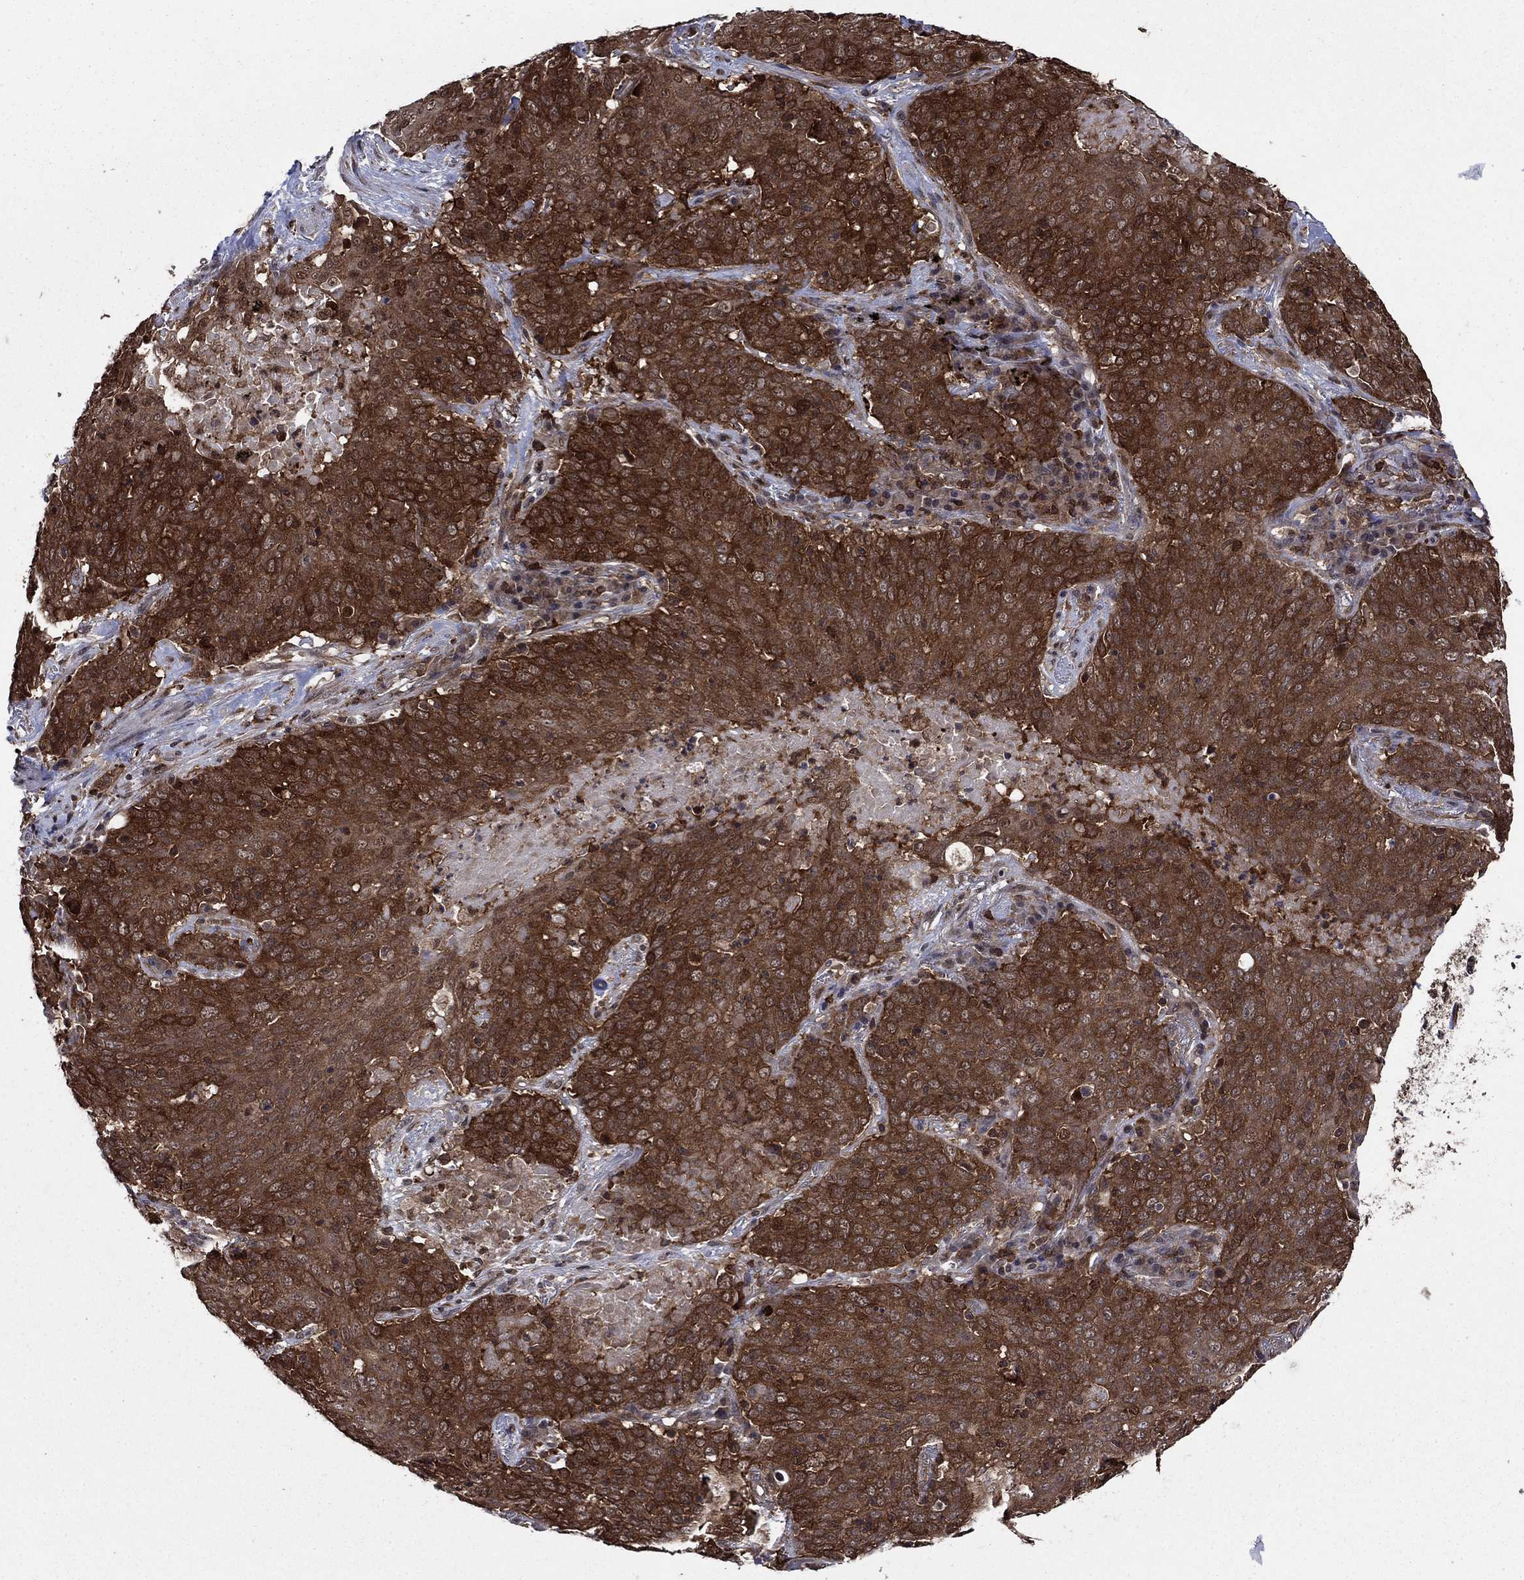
{"staining": {"intensity": "strong", "quantity": ">75%", "location": "cytoplasmic/membranous"}, "tissue": "lung cancer", "cell_type": "Tumor cells", "image_type": "cancer", "snomed": [{"axis": "morphology", "description": "Squamous cell carcinoma, NOS"}, {"axis": "topography", "description": "Lung"}], "caption": "The immunohistochemical stain labels strong cytoplasmic/membranous positivity in tumor cells of squamous cell carcinoma (lung) tissue. The protein is shown in brown color, while the nuclei are stained blue.", "gene": "CACYBP", "patient": {"sex": "male", "age": 82}}